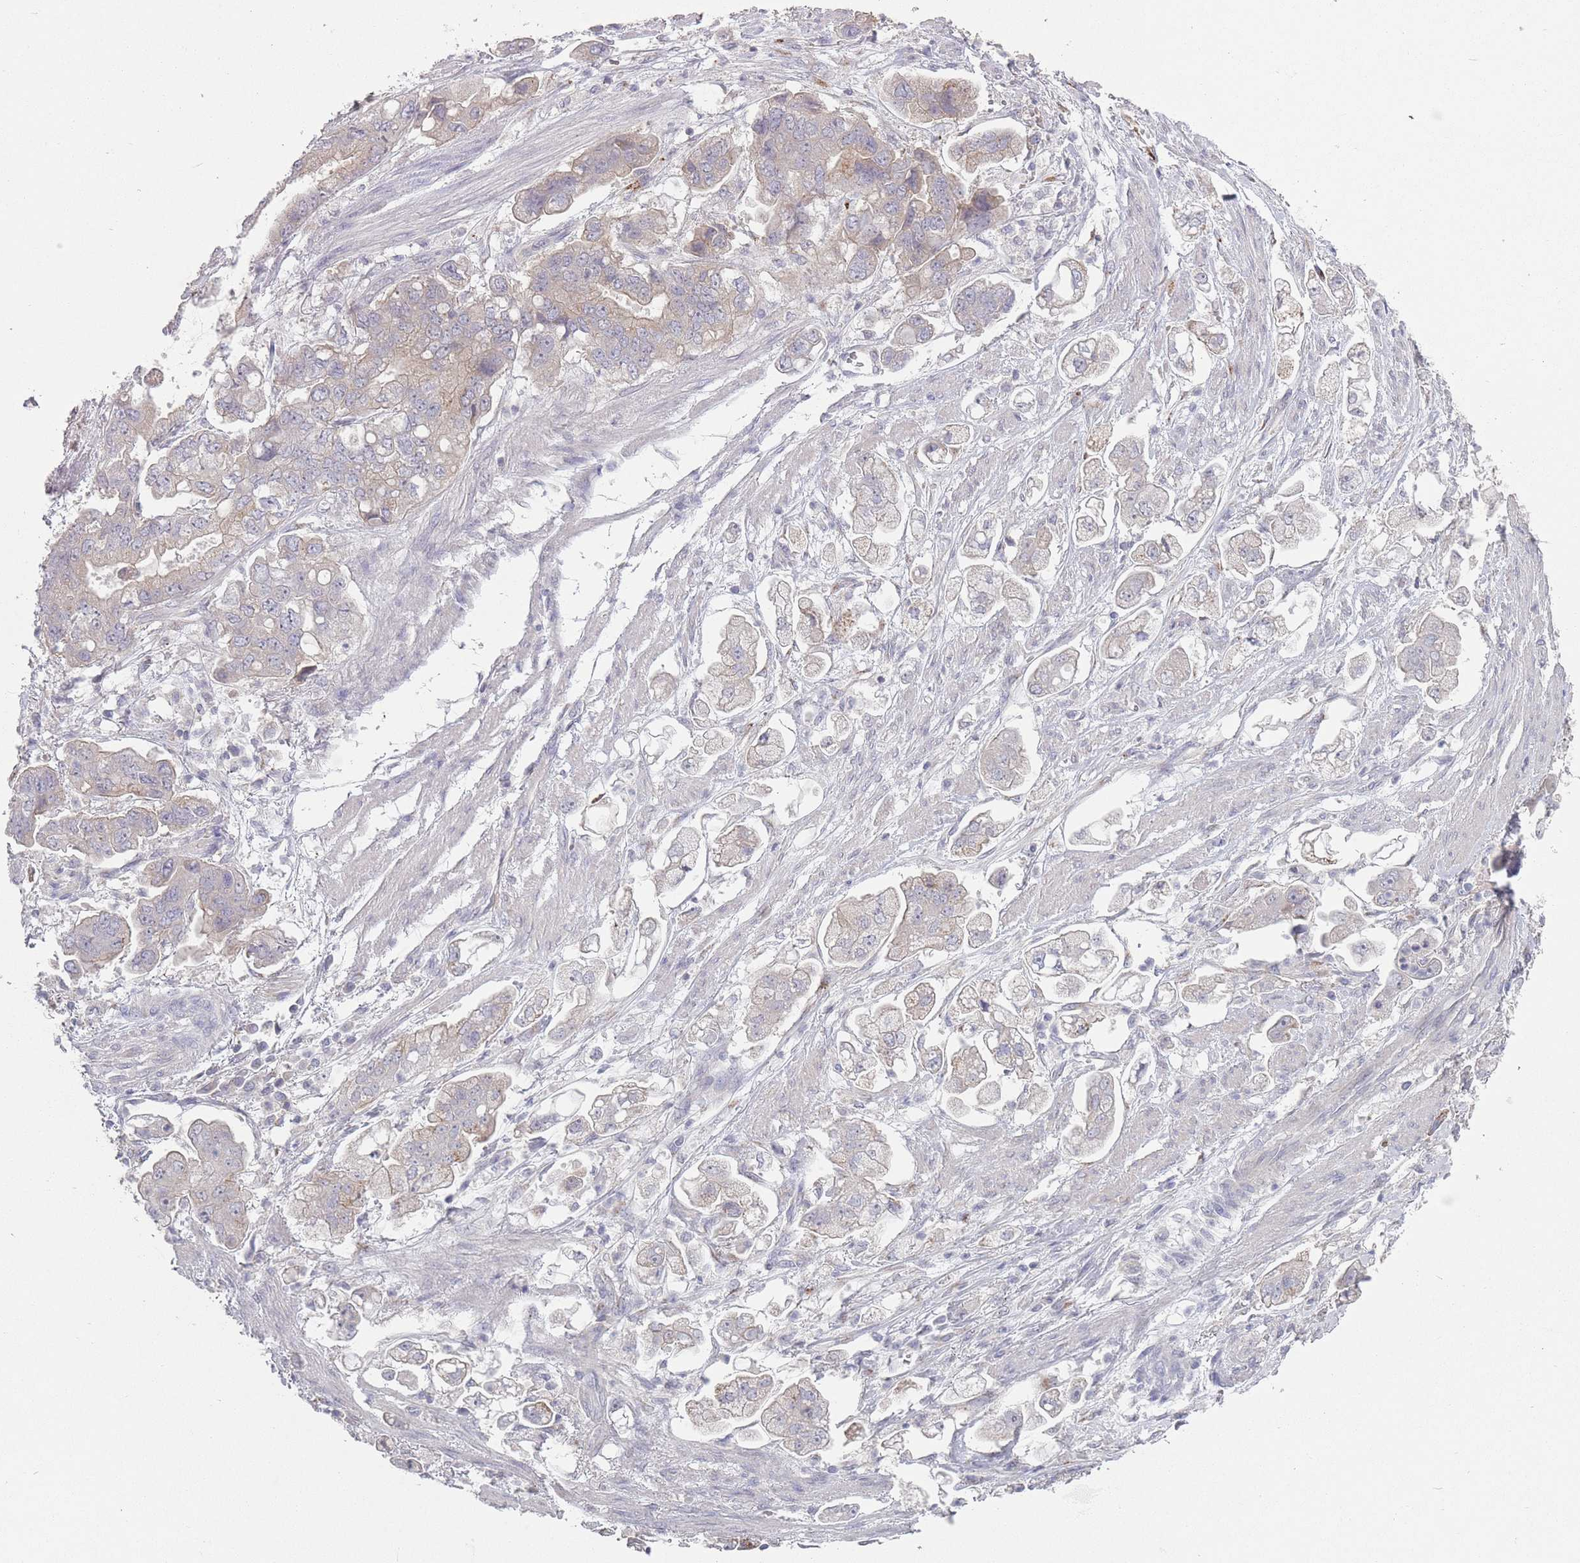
{"staining": {"intensity": "weak", "quantity": "<25%", "location": "cytoplasmic/membranous"}, "tissue": "stomach cancer", "cell_type": "Tumor cells", "image_type": "cancer", "snomed": [{"axis": "morphology", "description": "Adenocarcinoma, NOS"}, {"axis": "topography", "description": "Stomach"}], "caption": "This is an immunohistochemistry (IHC) micrograph of human adenocarcinoma (stomach). There is no positivity in tumor cells.", "gene": "AKAIN1", "patient": {"sex": "male", "age": 62}}